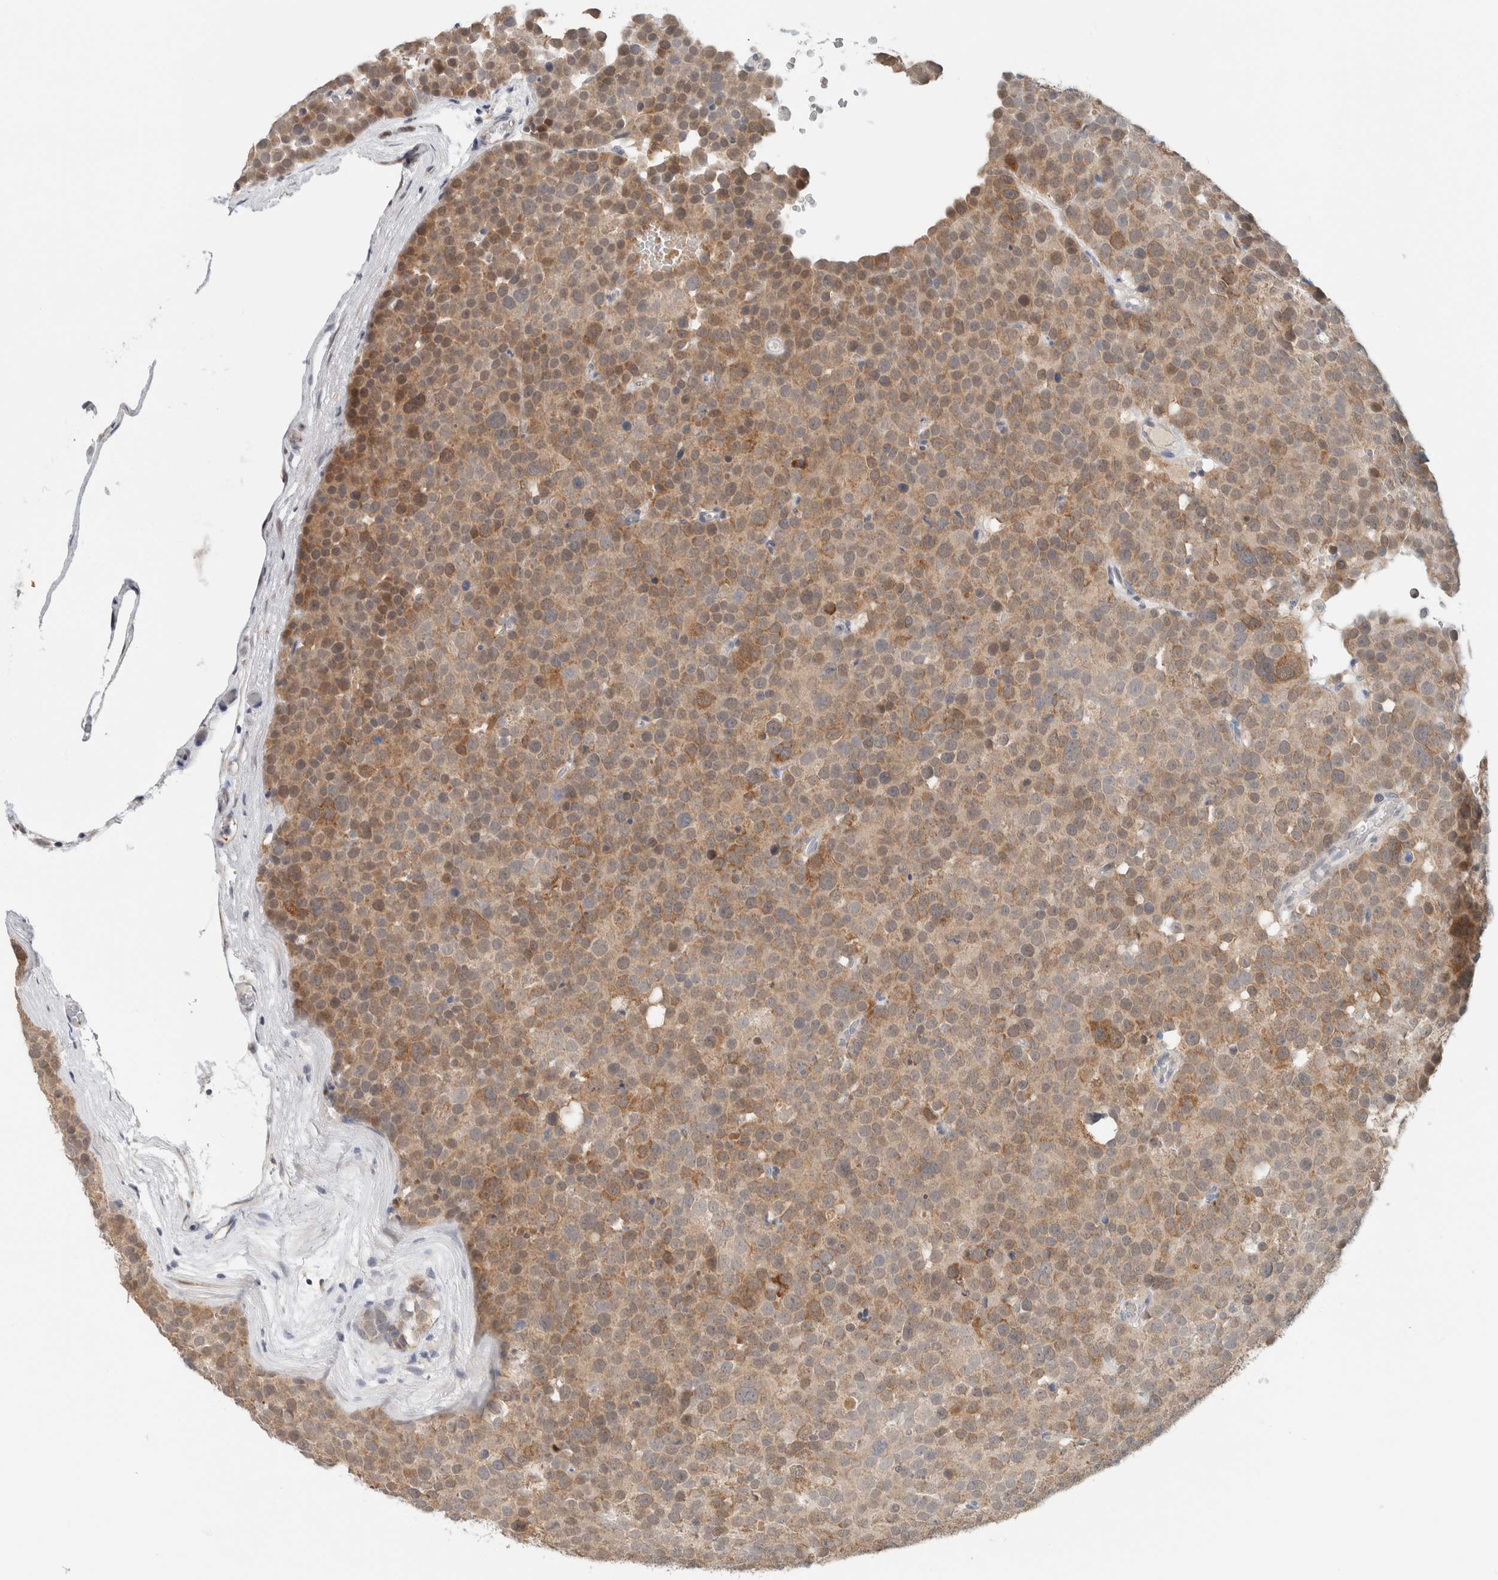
{"staining": {"intensity": "moderate", "quantity": ">75%", "location": "cytoplasmic/membranous"}, "tissue": "testis cancer", "cell_type": "Tumor cells", "image_type": "cancer", "snomed": [{"axis": "morphology", "description": "Seminoma, NOS"}, {"axis": "topography", "description": "Testis"}], "caption": "Immunohistochemistry (DAB (3,3'-diaminobenzidine)) staining of human testis seminoma shows moderate cytoplasmic/membranous protein expression in approximately >75% of tumor cells.", "gene": "CRAT", "patient": {"sex": "male", "age": 71}}